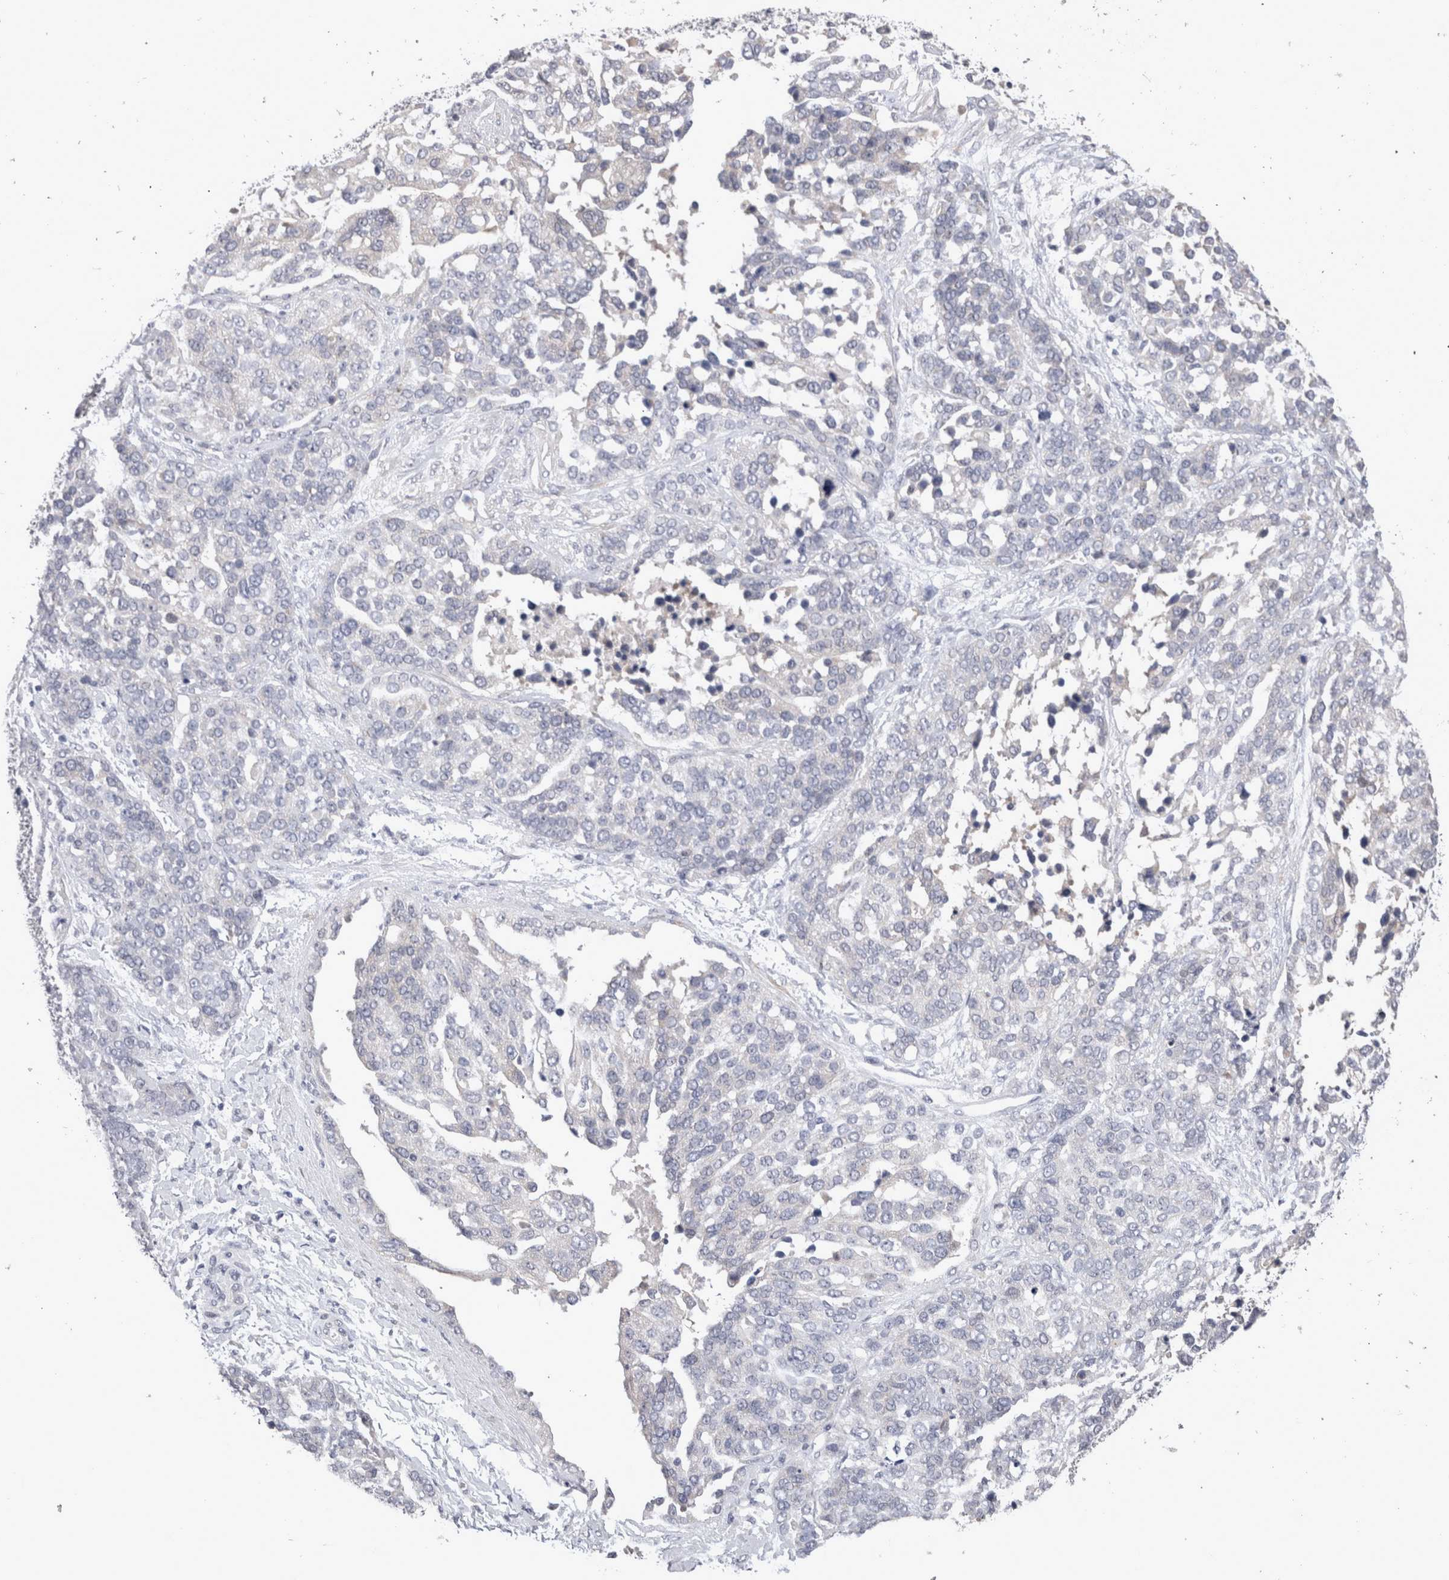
{"staining": {"intensity": "negative", "quantity": "none", "location": "none"}, "tissue": "ovarian cancer", "cell_type": "Tumor cells", "image_type": "cancer", "snomed": [{"axis": "morphology", "description": "Cystadenocarcinoma, serous, NOS"}, {"axis": "topography", "description": "Ovary"}], "caption": "Histopathology image shows no protein positivity in tumor cells of serous cystadenocarcinoma (ovarian) tissue.", "gene": "CRYBG1", "patient": {"sex": "female", "age": 44}}